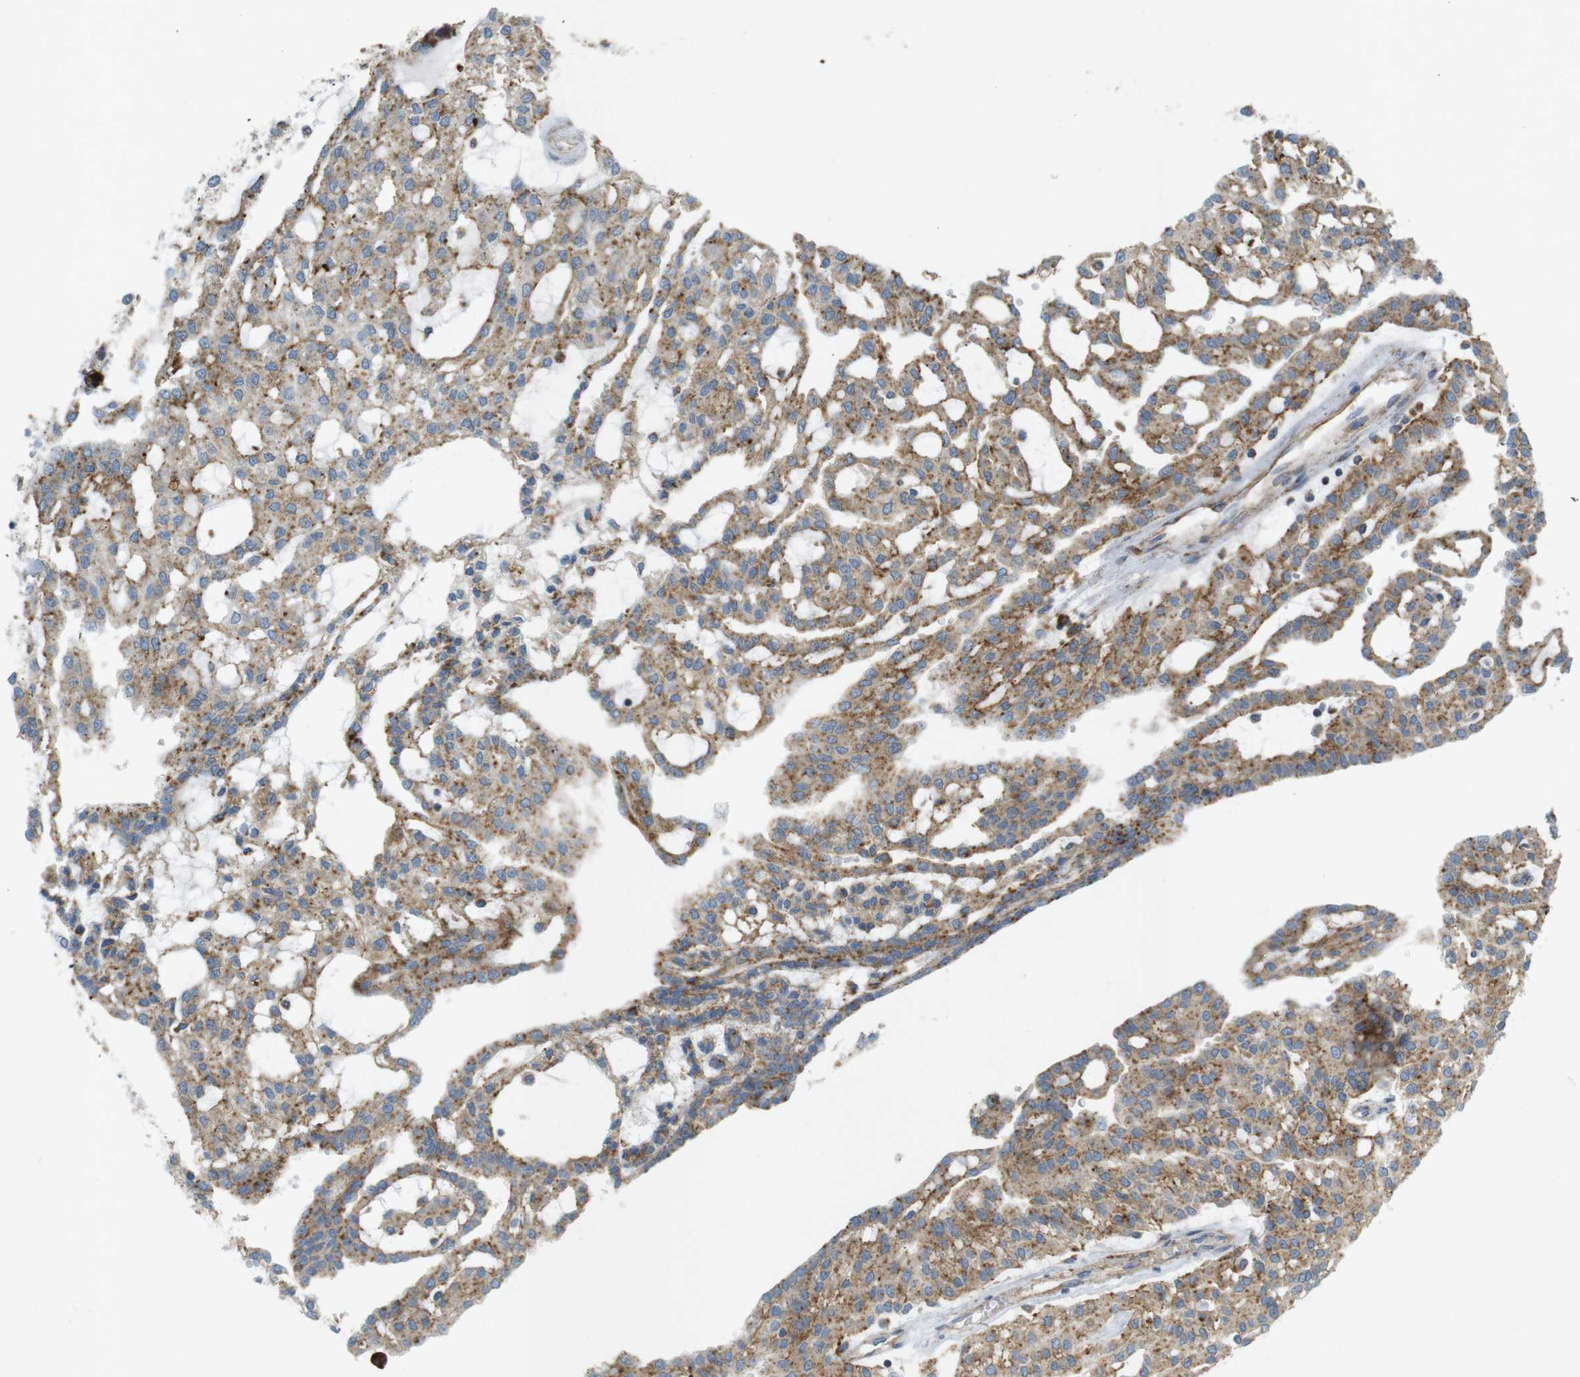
{"staining": {"intensity": "moderate", "quantity": ">75%", "location": "cytoplasmic/membranous"}, "tissue": "renal cancer", "cell_type": "Tumor cells", "image_type": "cancer", "snomed": [{"axis": "morphology", "description": "Adenocarcinoma, NOS"}, {"axis": "topography", "description": "Kidney"}], "caption": "Moderate cytoplasmic/membranous expression for a protein is appreciated in approximately >75% of tumor cells of renal cancer (adenocarcinoma) using IHC.", "gene": "LAMP1", "patient": {"sex": "male", "age": 63}}